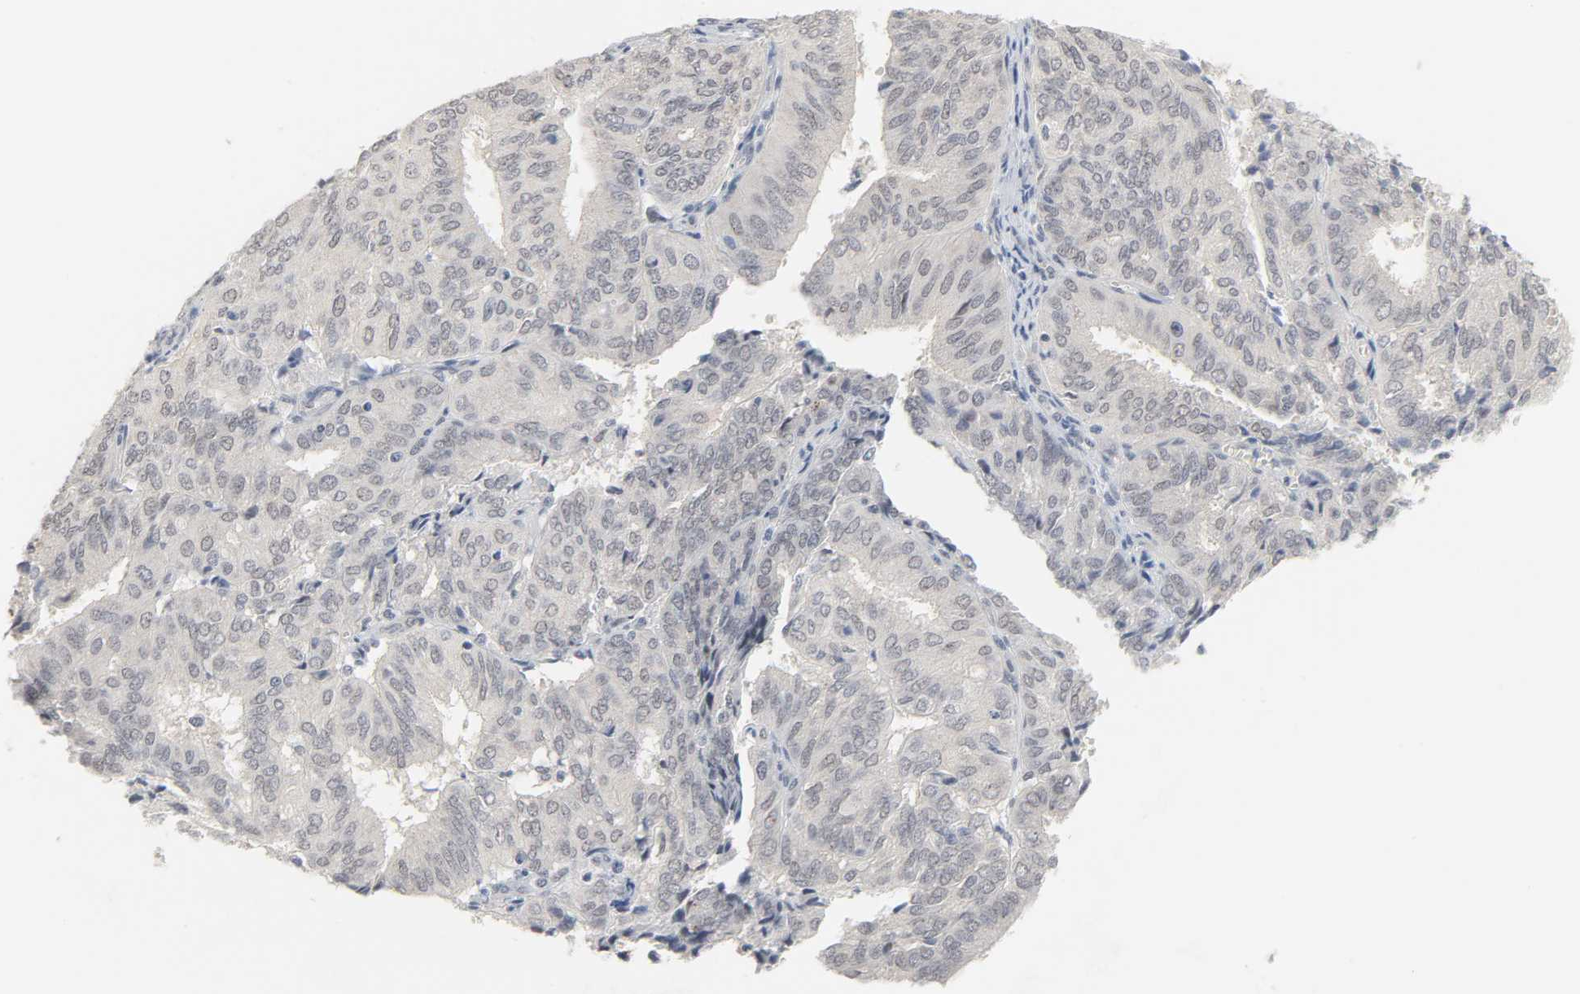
{"staining": {"intensity": "negative", "quantity": "none", "location": "none"}, "tissue": "endometrial cancer", "cell_type": "Tumor cells", "image_type": "cancer", "snomed": [{"axis": "morphology", "description": "Adenocarcinoma, NOS"}, {"axis": "topography", "description": "Uterus"}], "caption": "There is no significant positivity in tumor cells of endometrial cancer (adenocarcinoma). The staining is performed using DAB brown chromogen with nuclei counter-stained in using hematoxylin.", "gene": "ACSS2", "patient": {"sex": "female", "age": 60}}